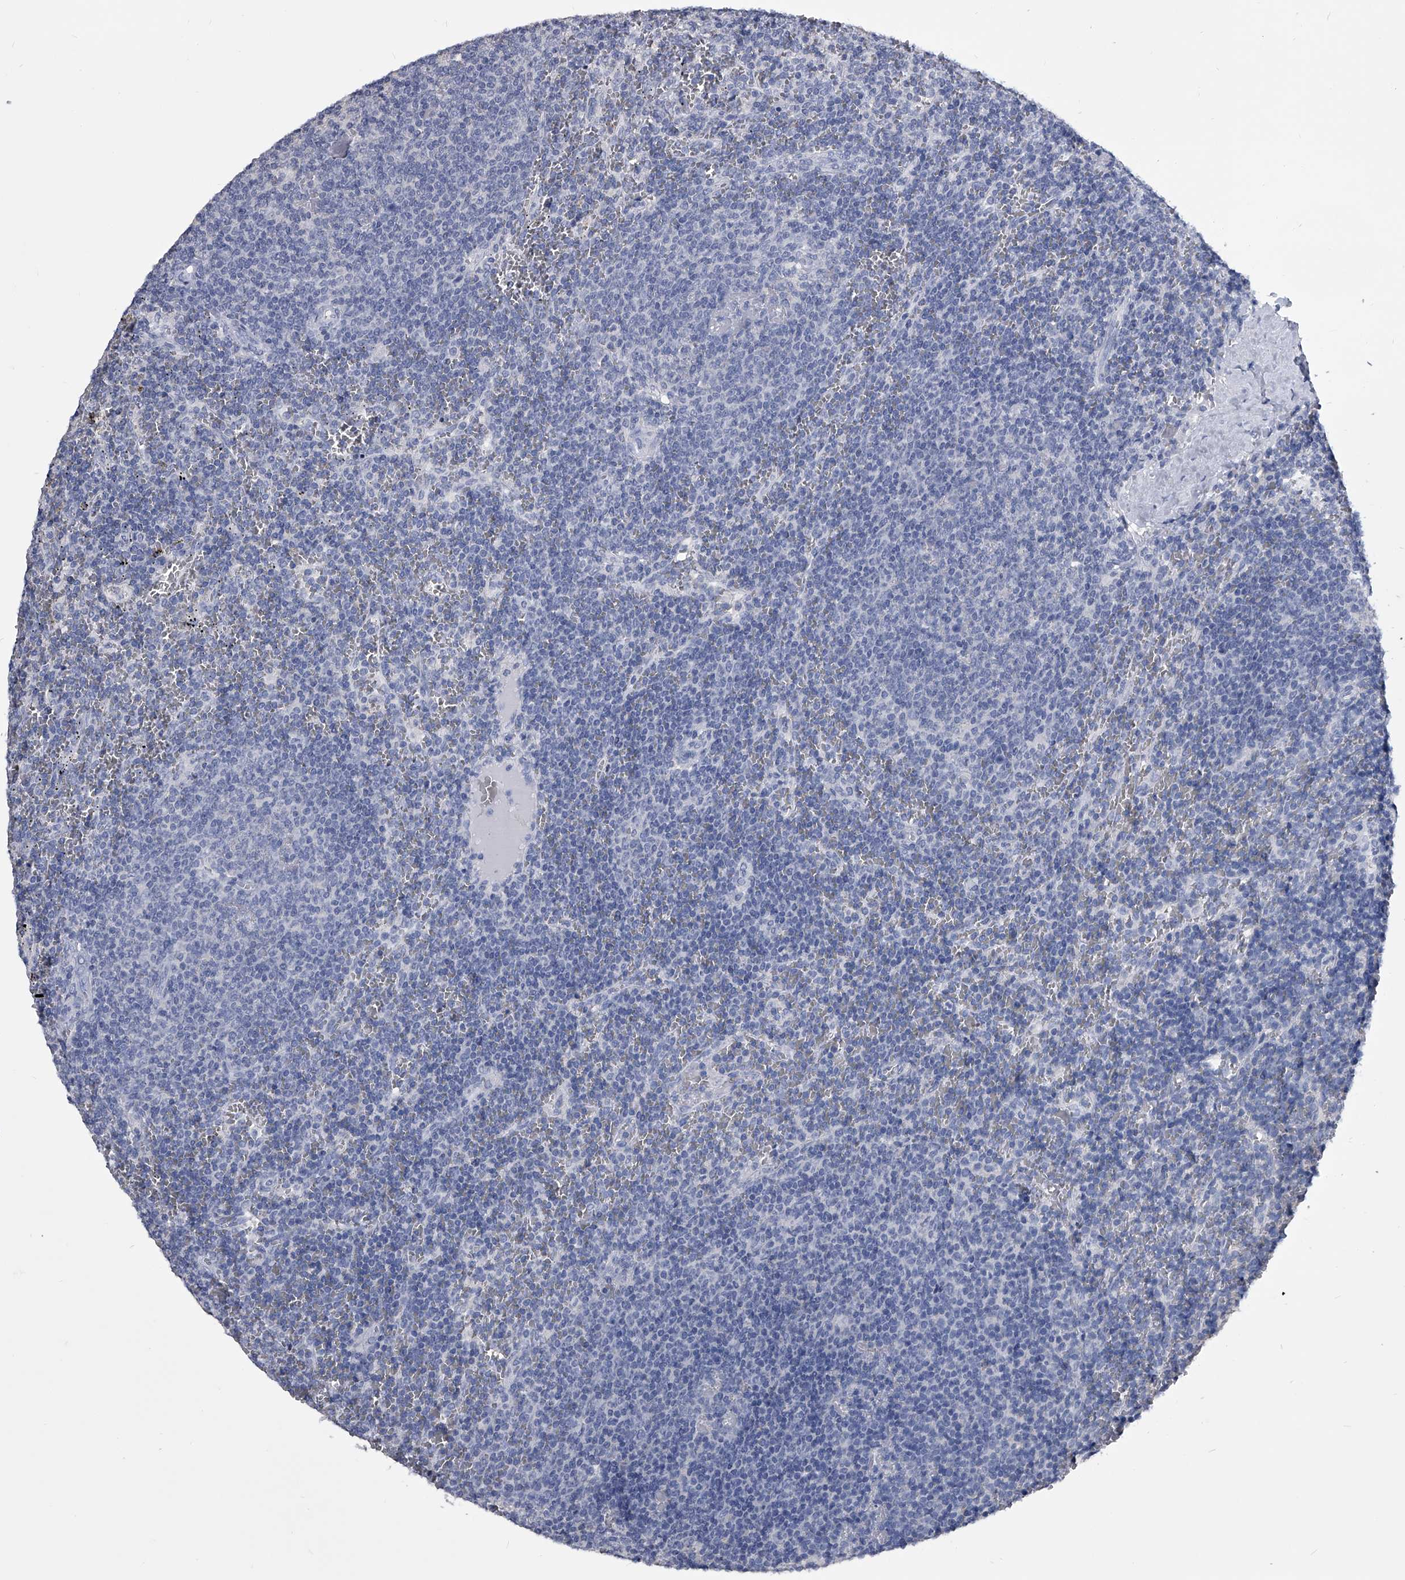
{"staining": {"intensity": "negative", "quantity": "none", "location": "none"}, "tissue": "lymphoma", "cell_type": "Tumor cells", "image_type": "cancer", "snomed": [{"axis": "morphology", "description": "Malignant lymphoma, non-Hodgkin's type, Low grade"}, {"axis": "topography", "description": "Spleen"}], "caption": "Low-grade malignant lymphoma, non-Hodgkin's type stained for a protein using immunohistochemistry (IHC) reveals no staining tumor cells.", "gene": "BCAS1", "patient": {"sex": "female", "age": 50}}